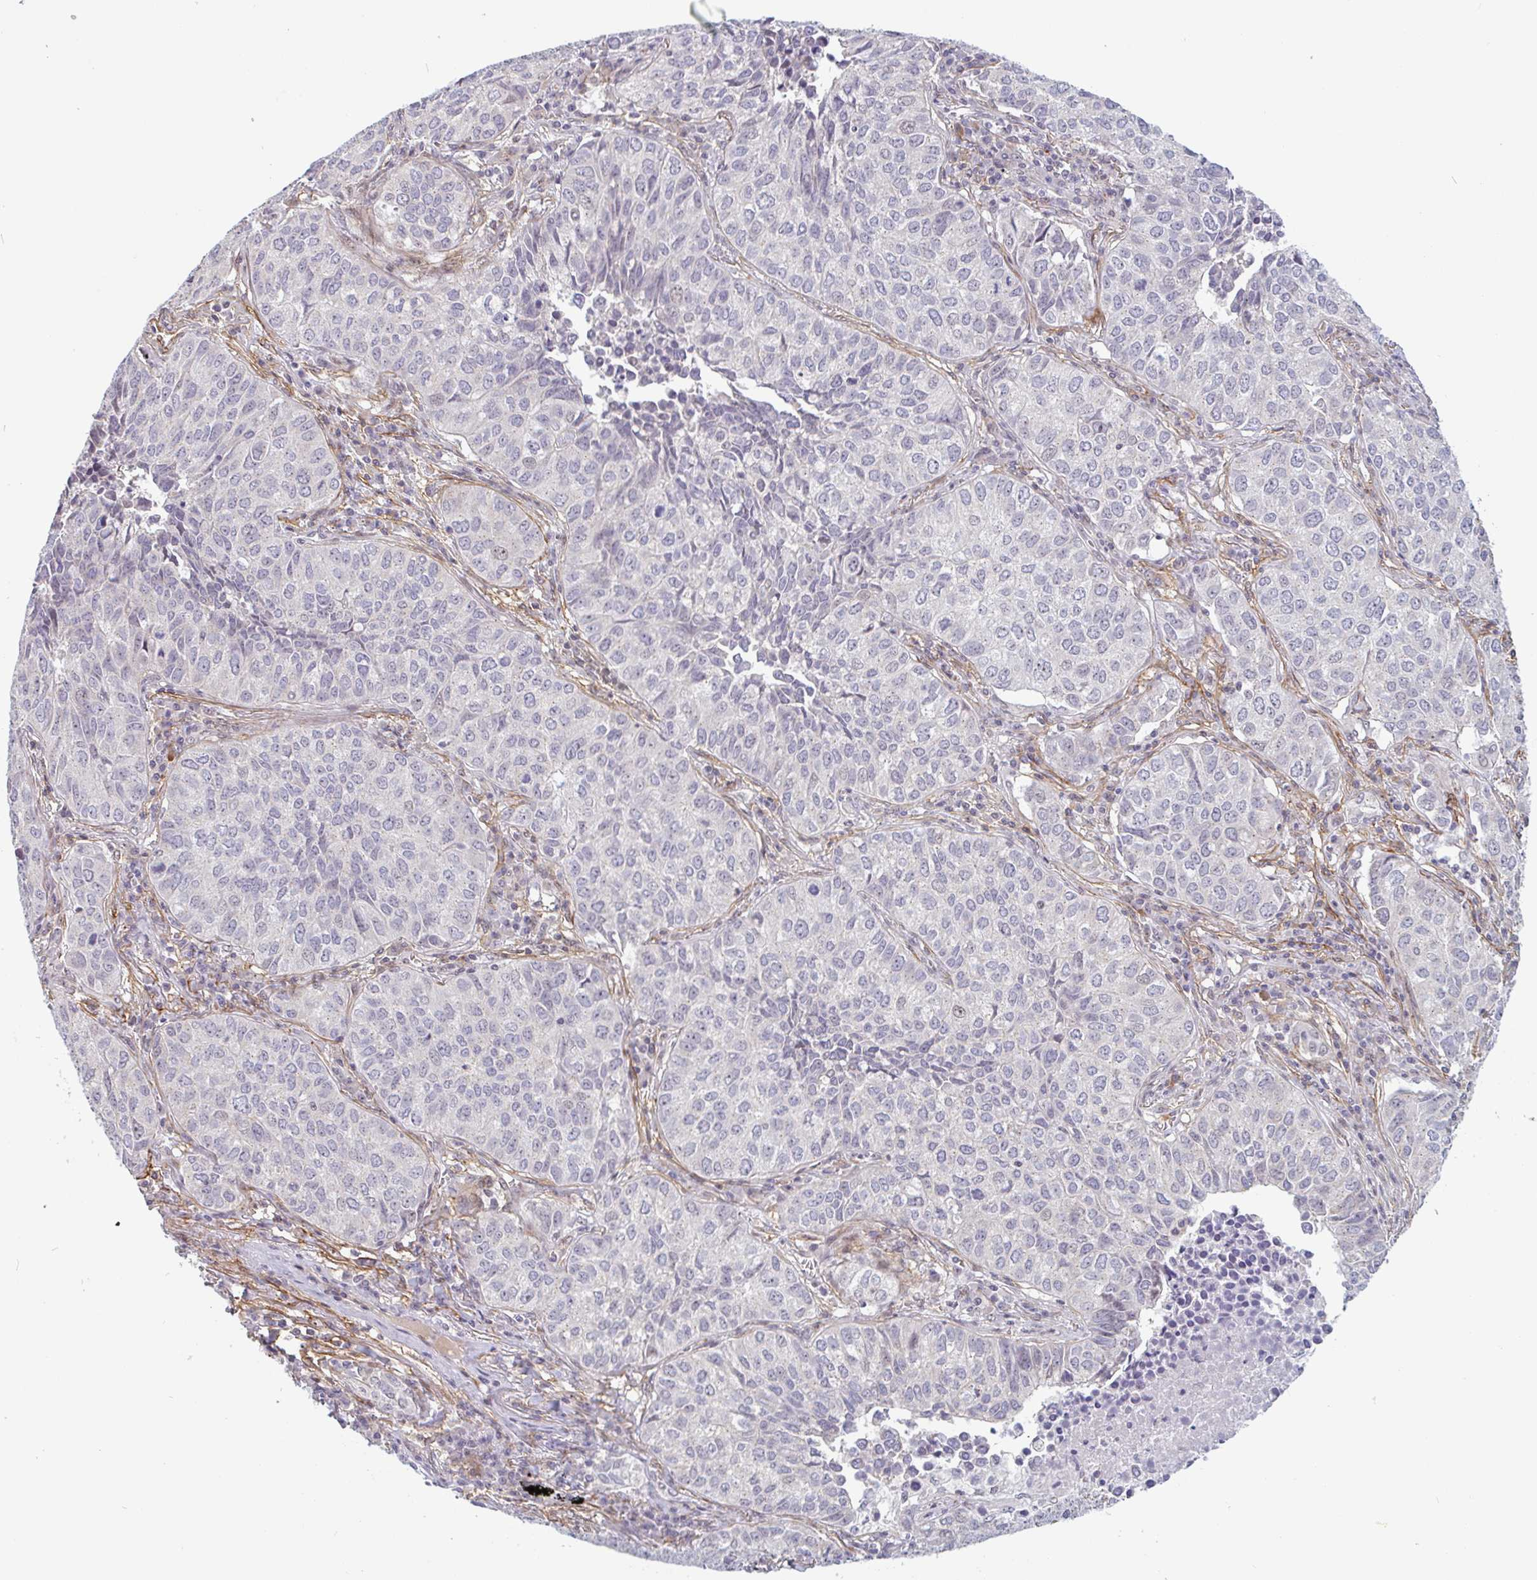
{"staining": {"intensity": "negative", "quantity": "none", "location": "none"}, "tissue": "lung cancer", "cell_type": "Tumor cells", "image_type": "cancer", "snomed": [{"axis": "morphology", "description": "Adenocarcinoma, NOS"}, {"axis": "topography", "description": "Lung"}], "caption": "Adenocarcinoma (lung) stained for a protein using immunohistochemistry exhibits no expression tumor cells.", "gene": "TMEM119", "patient": {"sex": "female", "age": 50}}